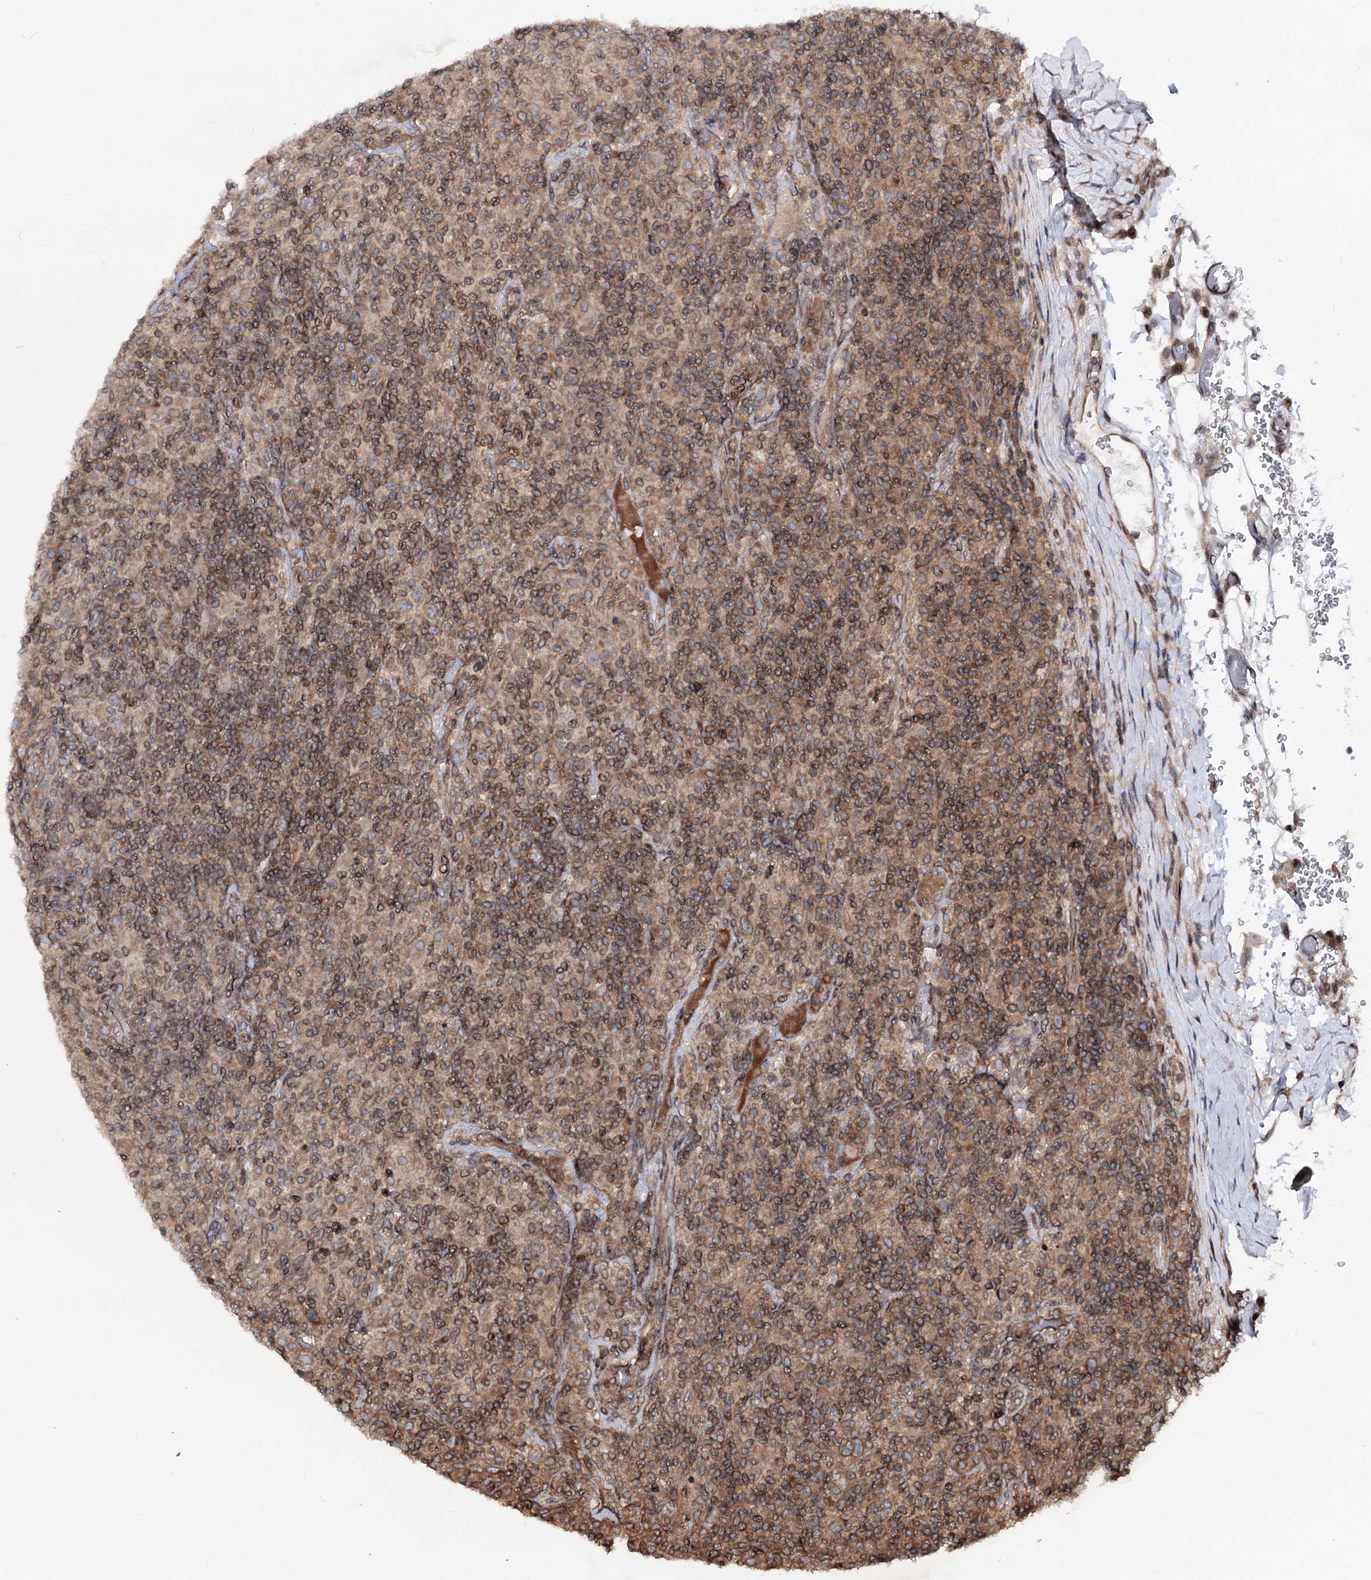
{"staining": {"intensity": "moderate", "quantity": ">75%", "location": "cytoplasmic/membranous"}, "tissue": "lymphoma", "cell_type": "Tumor cells", "image_type": "cancer", "snomed": [{"axis": "morphology", "description": "Hodgkin's disease, NOS"}, {"axis": "topography", "description": "Lymph node"}], "caption": "The image exhibits a brown stain indicating the presence of a protein in the cytoplasmic/membranous of tumor cells in Hodgkin's disease.", "gene": "FGFR1OP2", "patient": {"sex": "male", "age": 70}}